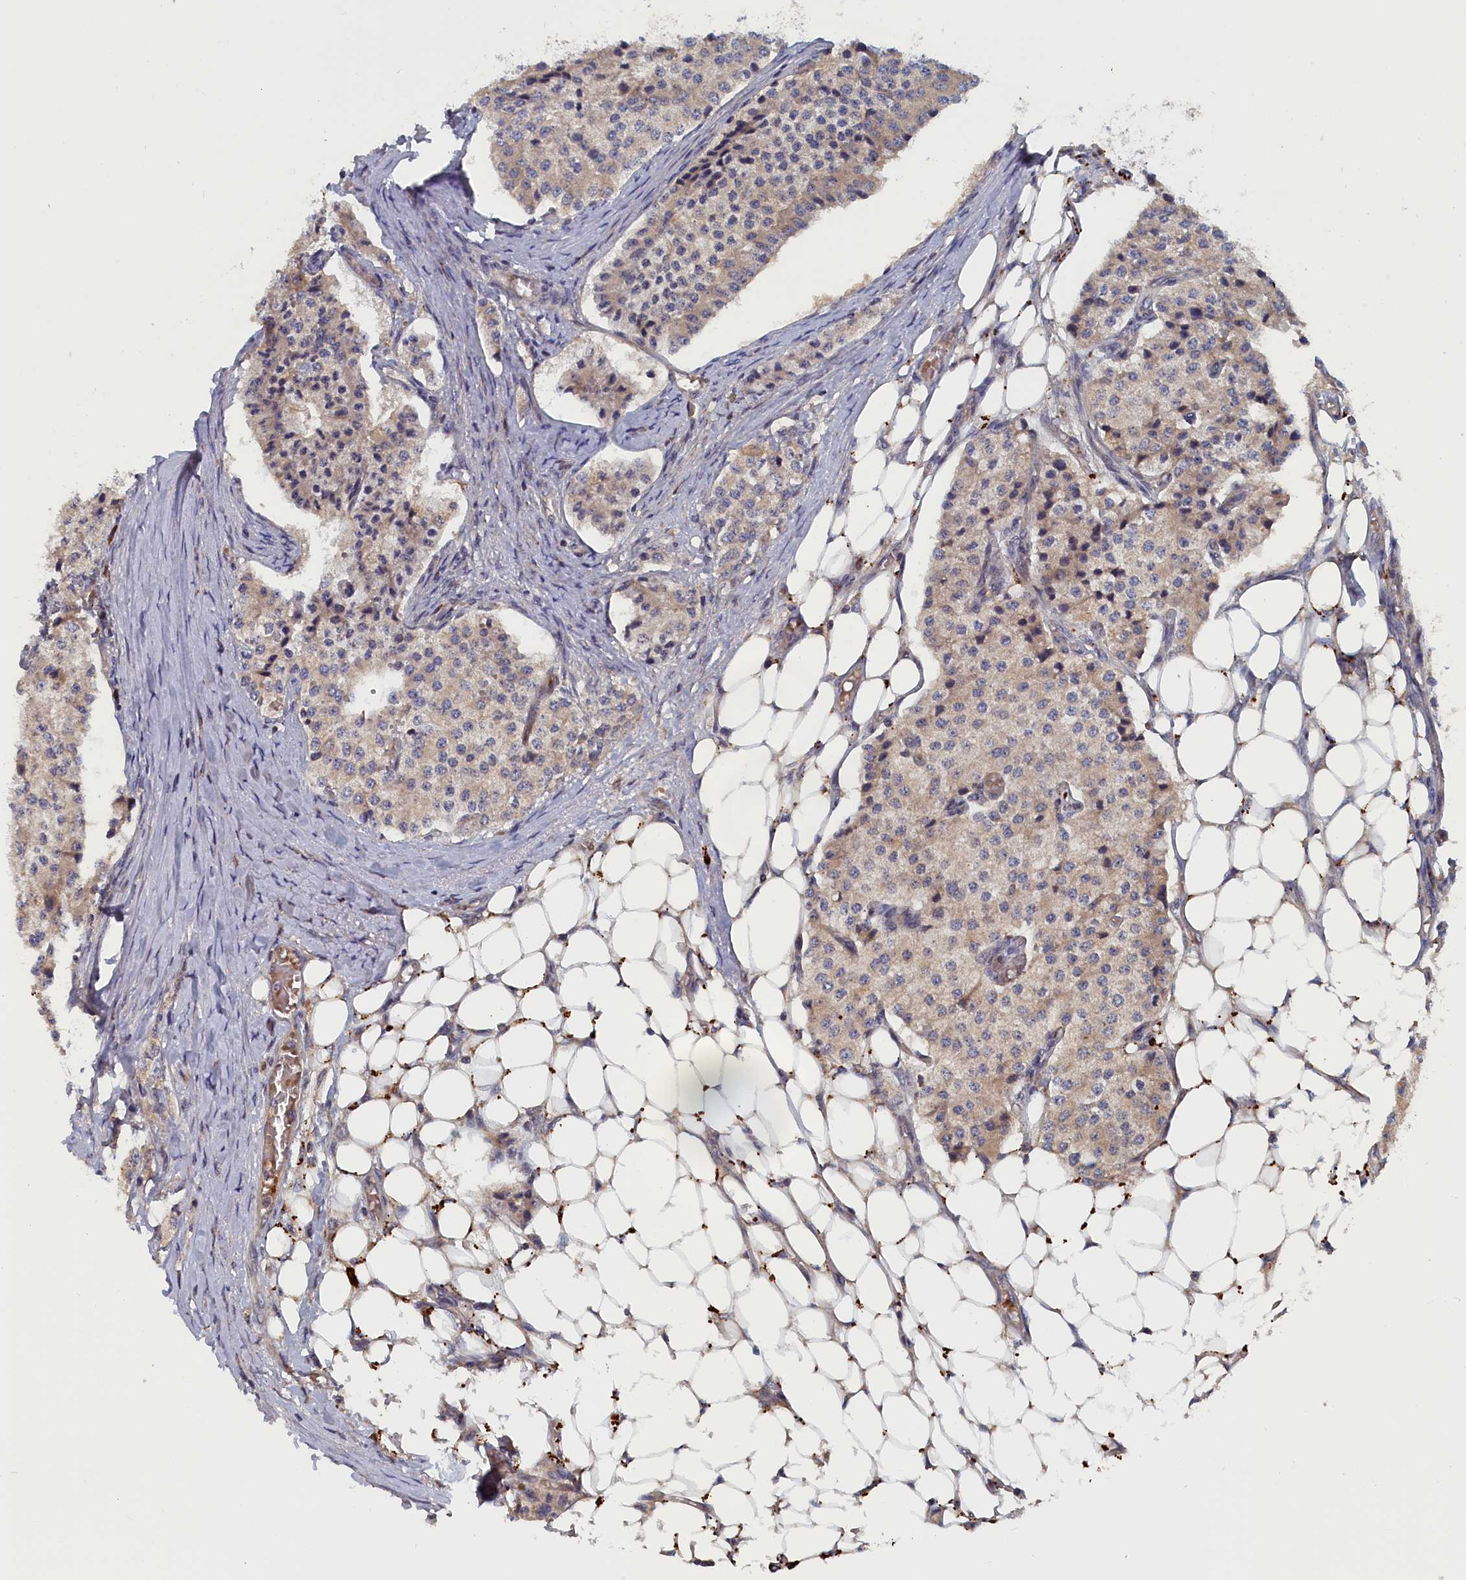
{"staining": {"intensity": "weak", "quantity": "25%-75%", "location": "cytoplasmic/membranous"}, "tissue": "carcinoid", "cell_type": "Tumor cells", "image_type": "cancer", "snomed": [{"axis": "morphology", "description": "Carcinoid, malignant, NOS"}, {"axis": "topography", "description": "Colon"}], "caption": "IHC histopathology image of human carcinoid stained for a protein (brown), which exhibits low levels of weak cytoplasmic/membranous expression in approximately 25%-75% of tumor cells.", "gene": "TRAPPC2L", "patient": {"sex": "female", "age": 52}}